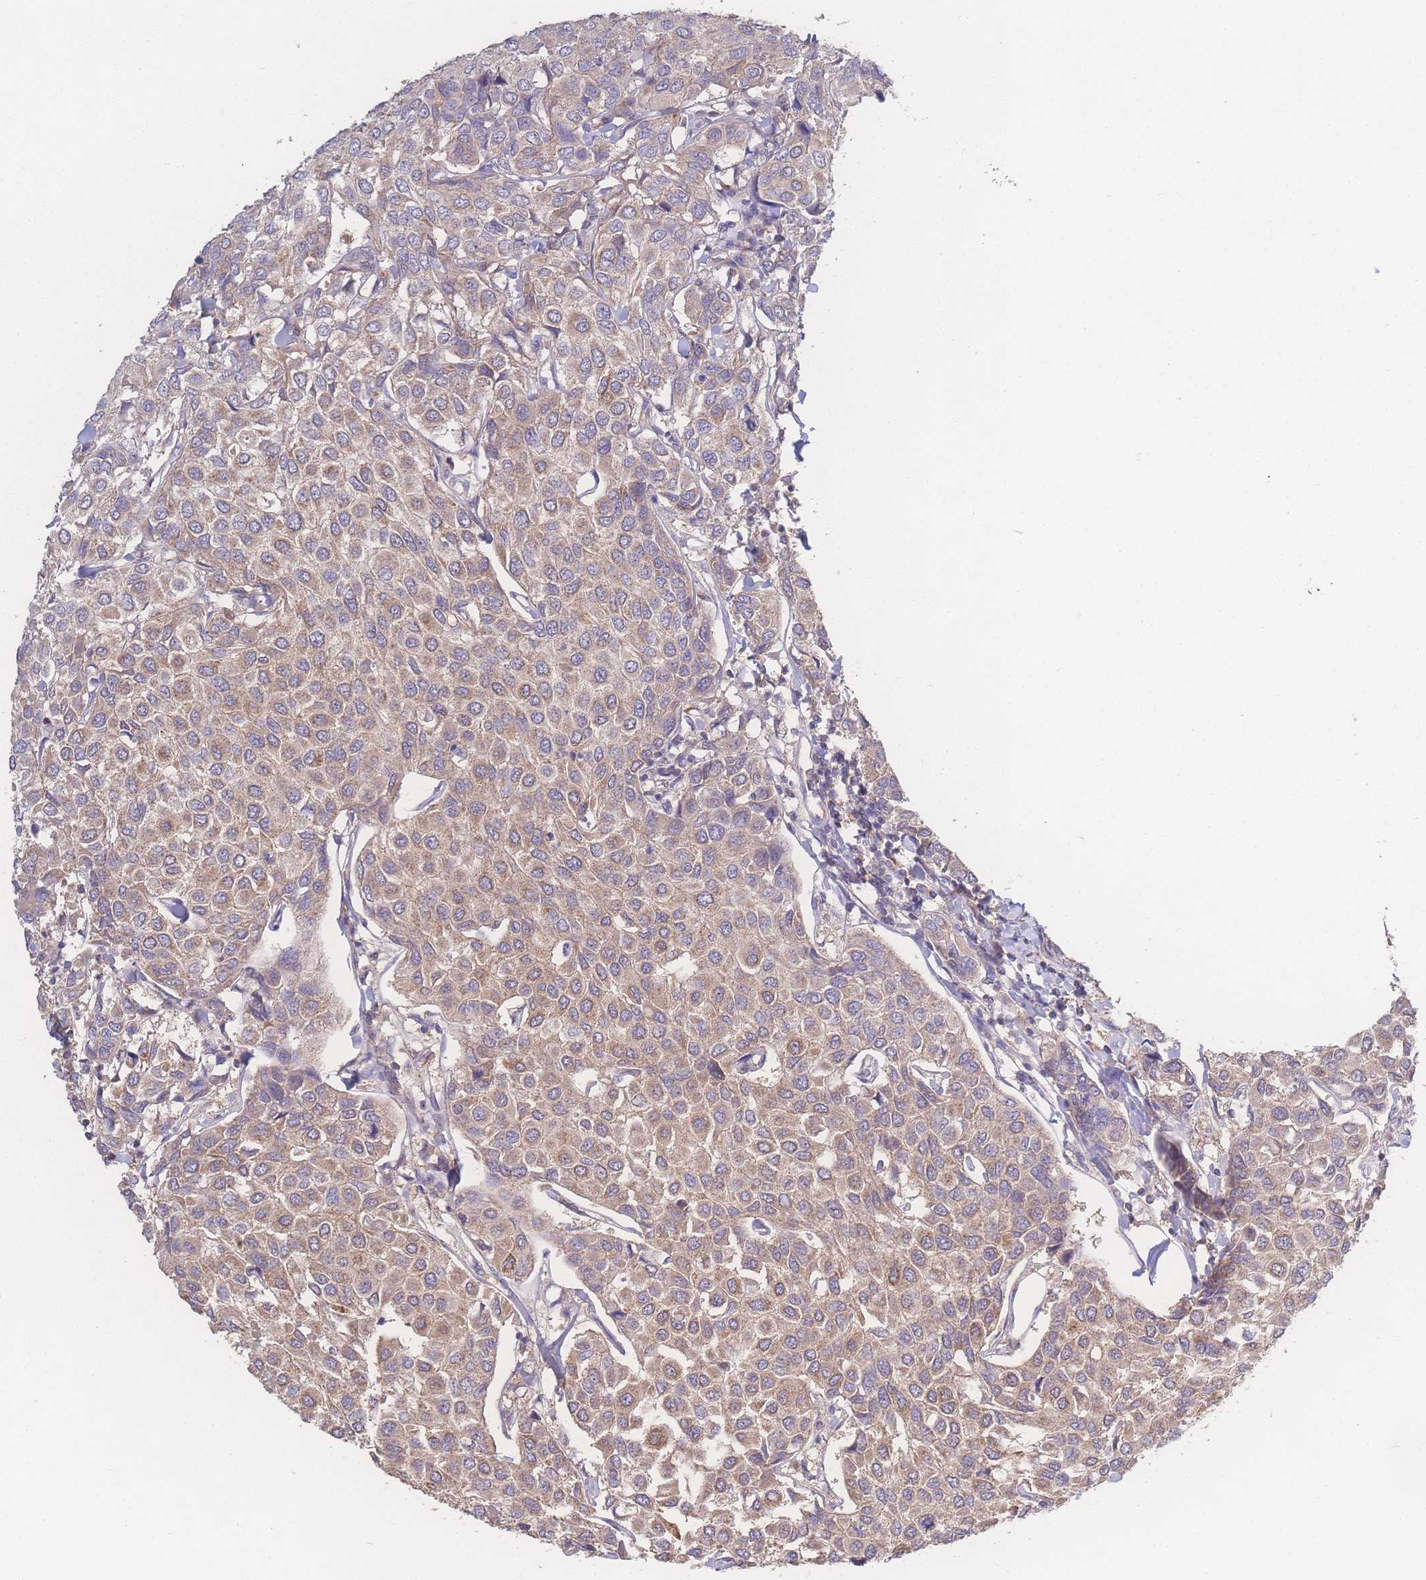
{"staining": {"intensity": "moderate", "quantity": ">75%", "location": "cytoplasmic/membranous"}, "tissue": "breast cancer", "cell_type": "Tumor cells", "image_type": "cancer", "snomed": [{"axis": "morphology", "description": "Duct carcinoma"}, {"axis": "topography", "description": "Breast"}], "caption": "Protein staining shows moderate cytoplasmic/membranous expression in approximately >75% of tumor cells in breast cancer (invasive ductal carcinoma).", "gene": "GIPR", "patient": {"sex": "female", "age": 55}}